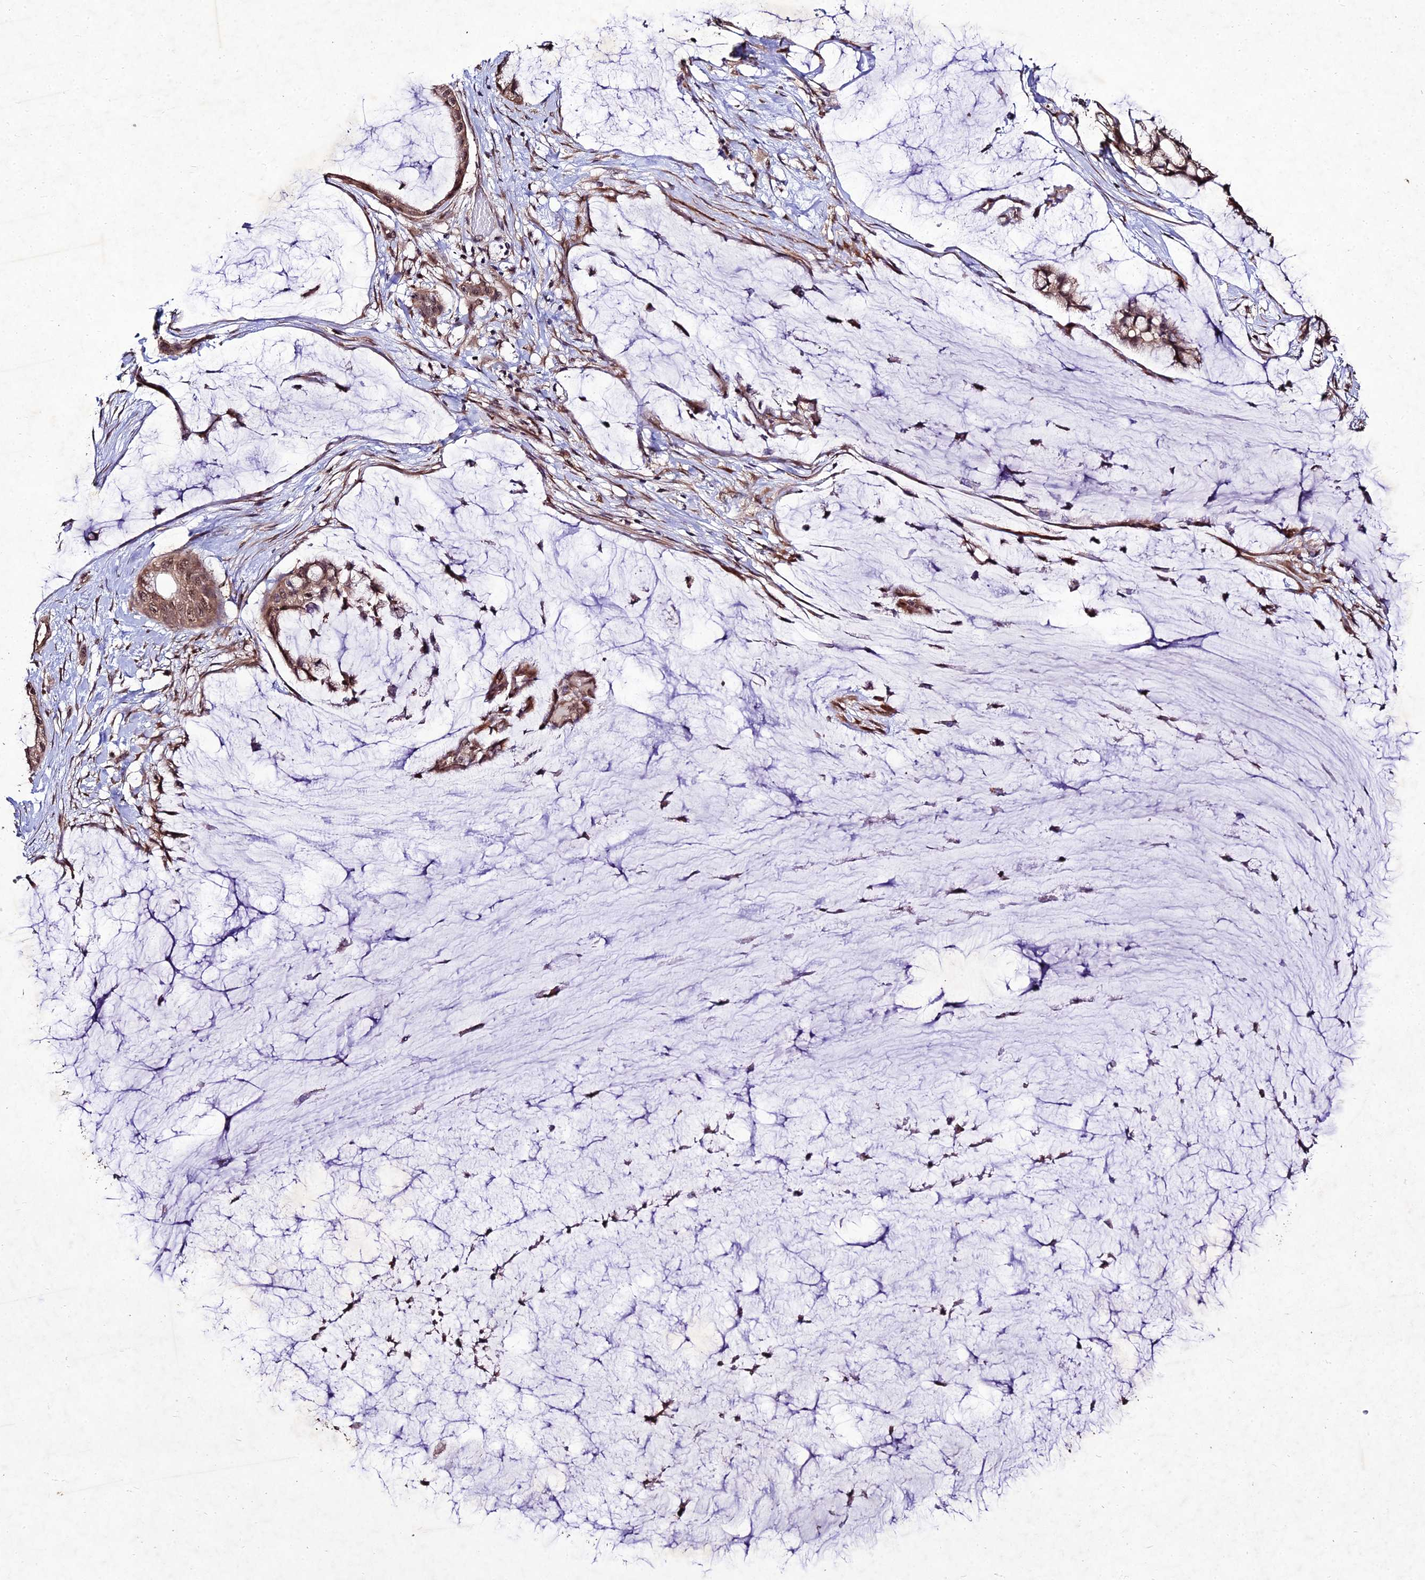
{"staining": {"intensity": "moderate", "quantity": ">75%", "location": "cytoplasmic/membranous,nuclear"}, "tissue": "ovarian cancer", "cell_type": "Tumor cells", "image_type": "cancer", "snomed": [{"axis": "morphology", "description": "Cystadenocarcinoma, mucinous, NOS"}, {"axis": "topography", "description": "Ovary"}], "caption": "Immunohistochemical staining of ovarian mucinous cystadenocarcinoma displays medium levels of moderate cytoplasmic/membranous and nuclear staining in approximately >75% of tumor cells.", "gene": "ZNF766", "patient": {"sex": "female", "age": 39}}